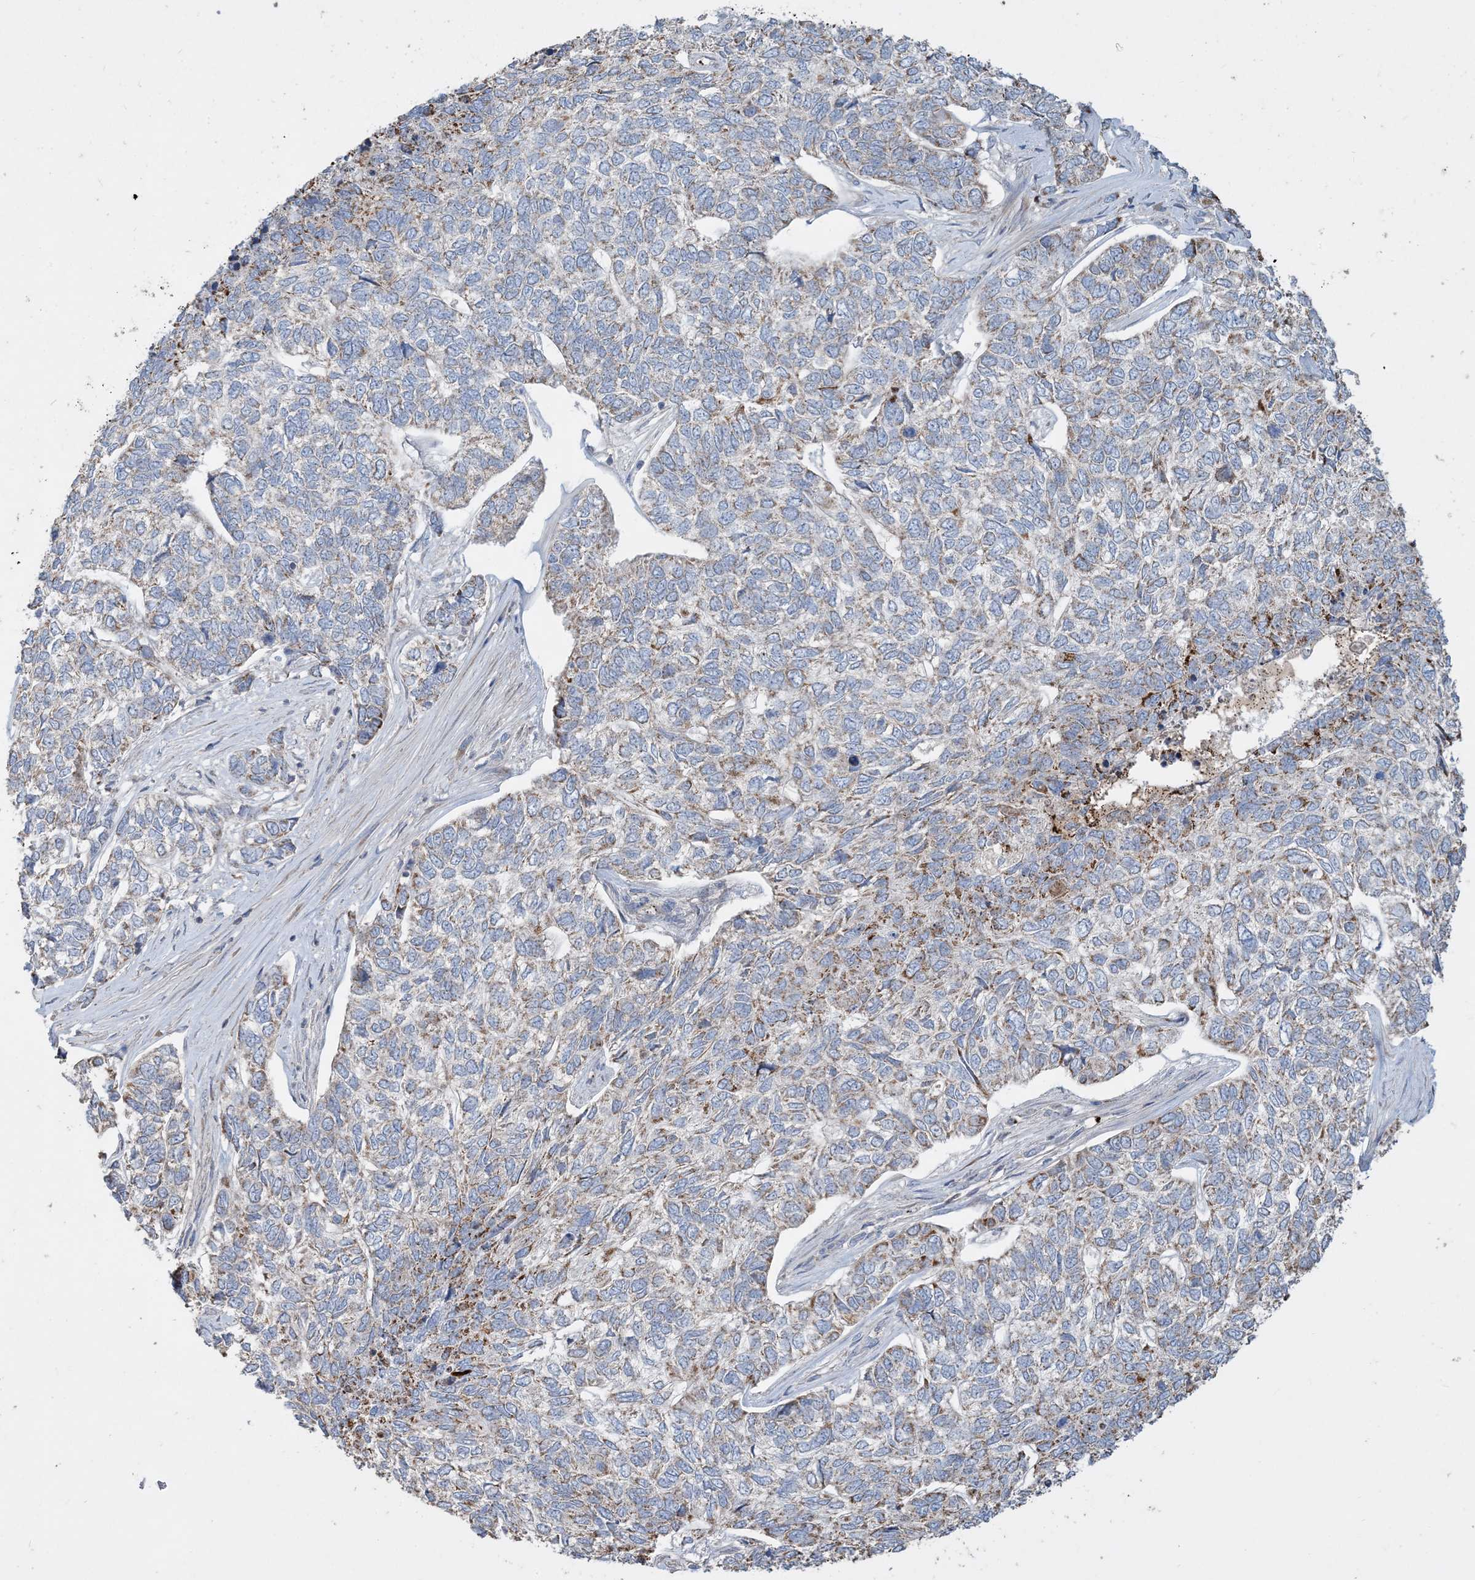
{"staining": {"intensity": "moderate", "quantity": "25%-75%", "location": "cytoplasmic/membranous"}, "tissue": "skin cancer", "cell_type": "Tumor cells", "image_type": "cancer", "snomed": [{"axis": "morphology", "description": "Basal cell carcinoma"}, {"axis": "topography", "description": "Skin"}], "caption": "IHC micrograph of neoplastic tissue: human skin cancer (basal cell carcinoma) stained using IHC reveals medium levels of moderate protein expression localized specifically in the cytoplasmic/membranous of tumor cells, appearing as a cytoplasmic/membranous brown color.", "gene": "ECHDC1", "patient": {"sex": "female", "age": 65}}